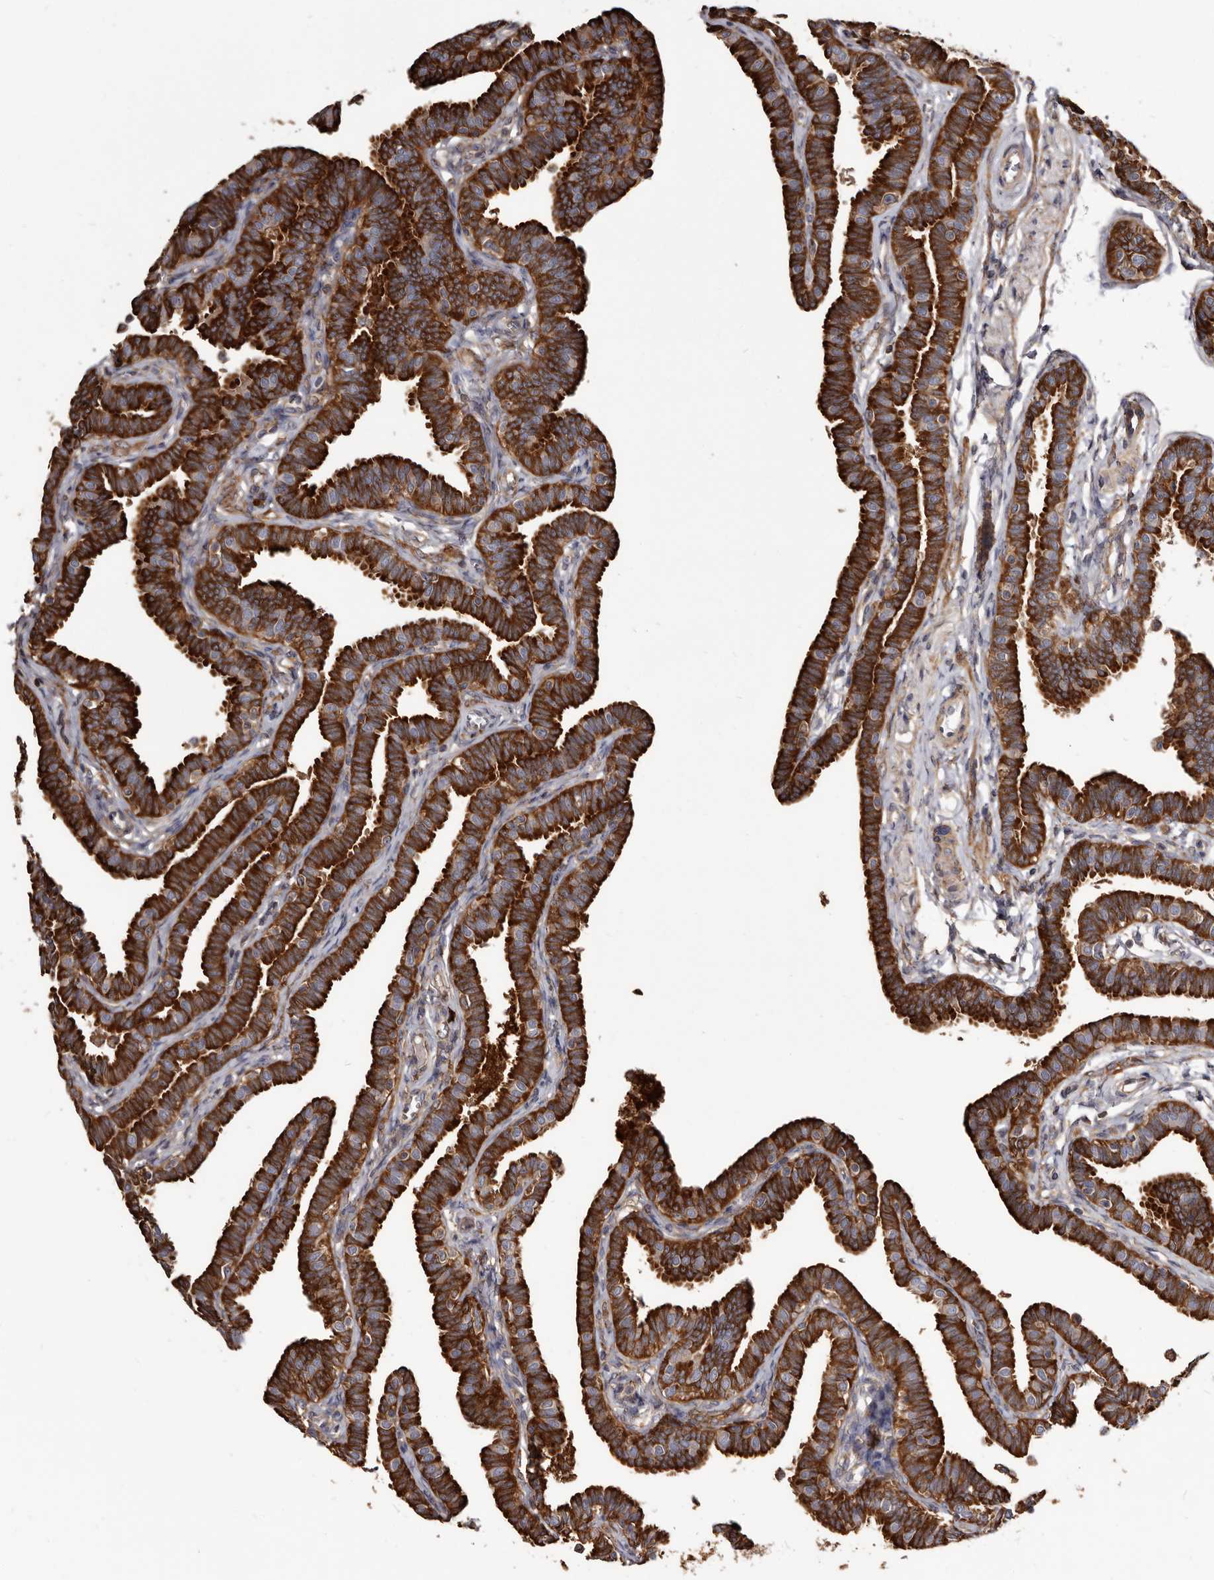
{"staining": {"intensity": "strong", "quantity": ">75%", "location": "cytoplasmic/membranous"}, "tissue": "fallopian tube", "cell_type": "Glandular cells", "image_type": "normal", "snomed": [{"axis": "morphology", "description": "Normal tissue, NOS"}, {"axis": "topography", "description": "Fallopian tube"}, {"axis": "topography", "description": "Ovary"}], "caption": "Strong cytoplasmic/membranous expression is seen in about >75% of glandular cells in unremarkable fallopian tube.", "gene": "TPD52", "patient": {"sex": "female", "age": 23}}